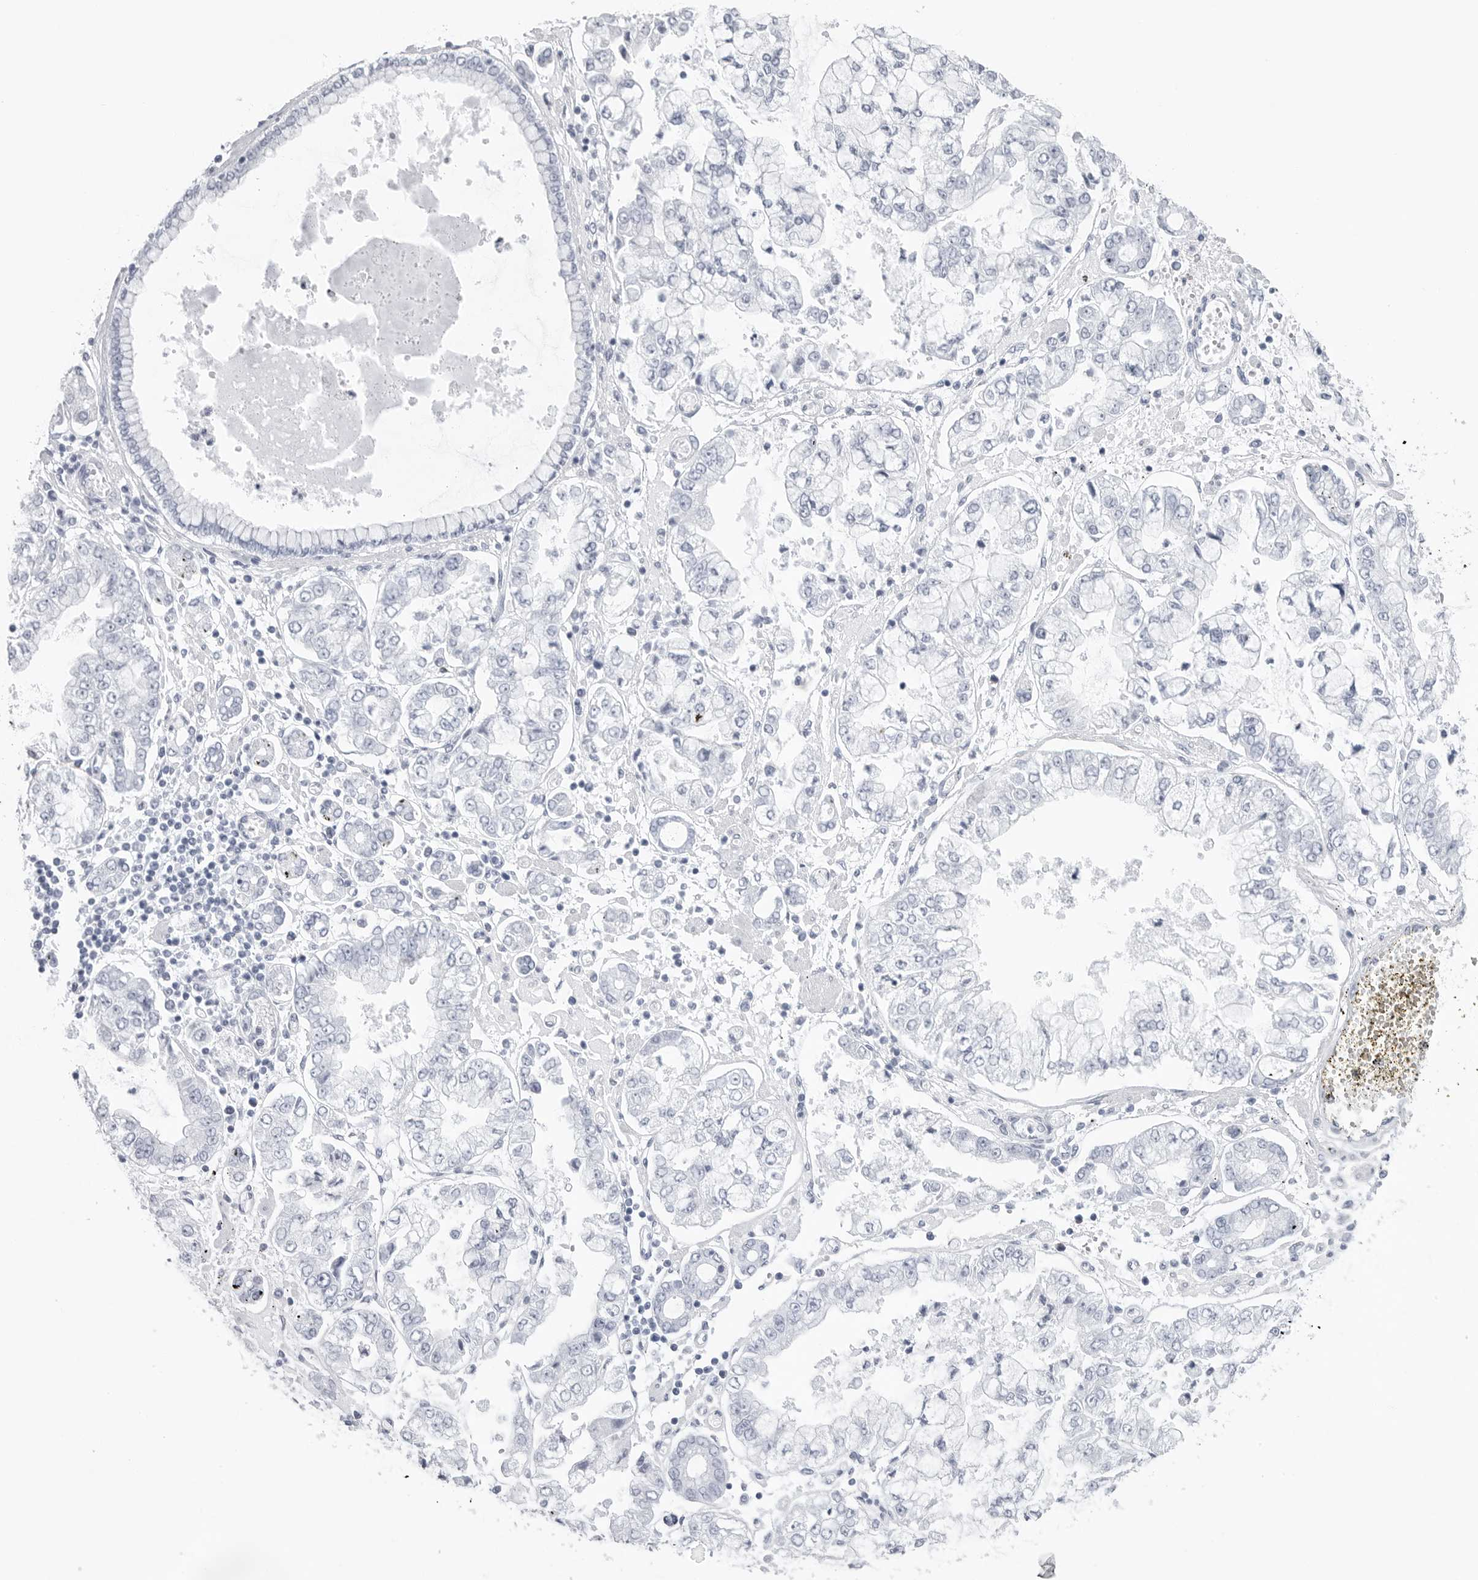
{"staining": {"intensity": "negative", "quantity": "none", "location": "none"}, "tissue": "stomach cancer", "cell_type": "Tumor cells", "image_type": "cancer", "snomed": [{"axis": "morphology", "description": "Adenocarcinoma, NOS"}, {"axis": "topography", "description": "Stomach"}], "caption": "Immunohistochemistry (IHC) micrograph of neoplastic tissue: human adenocarcinoma (stomach) stained with DAB (3,3'-diaminobenzidine) exhibits no significant protein staining in tumor cells. The staining was performed using DAB (3,3'-diaminobenzidine) to visualize the protein expression in brown, while the nuclei were stained in blue with hematoxylin (Magnification: 20x).", "gene": "CST2", "patient": {"sex": "male", "age": 76}}